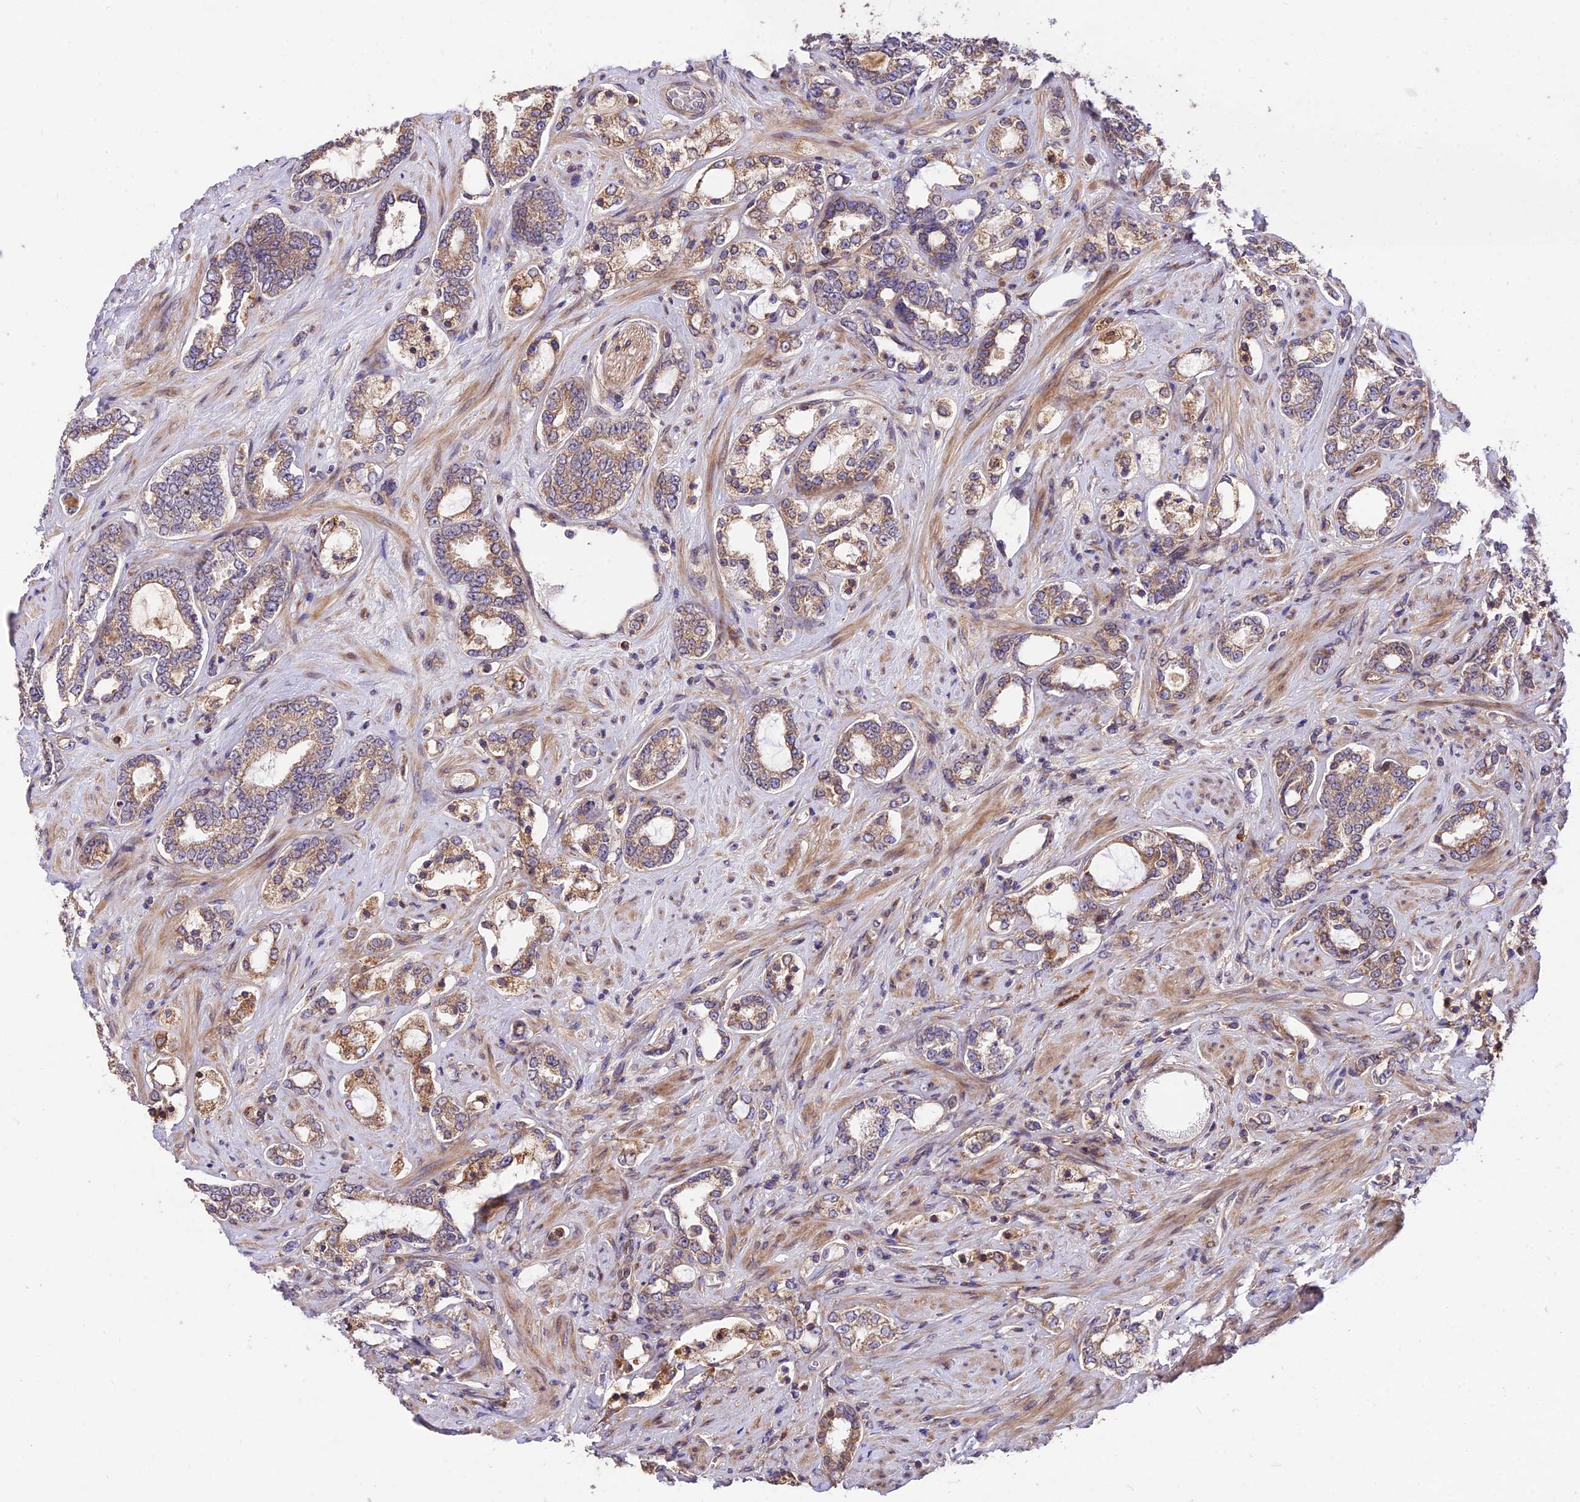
{"staining": {"intensity": "moderate", "quantity": ">75%", "location": "cytoplasmic/membranous"}, "tissue": "prostate cancer", "cell_type": "Tumor cells", "image_type": "cancer", "snomed": [{"axis": "morphology", "description": "Adenocarcinoma, High grade"}, {"axis": "topography", "description": "Prostate"}], "caption": "DAB immunohistochemical staining of human prostate high-grade adenocarcinoma displays moderate cytoplasmic/membranous protein expression in approximately >75% of tumor cells. (brown staining indicates protein expression, while blue staining denotes nuclei).", "gene": "ROCK1", "patient": {"sex": "male", "age": 64}}